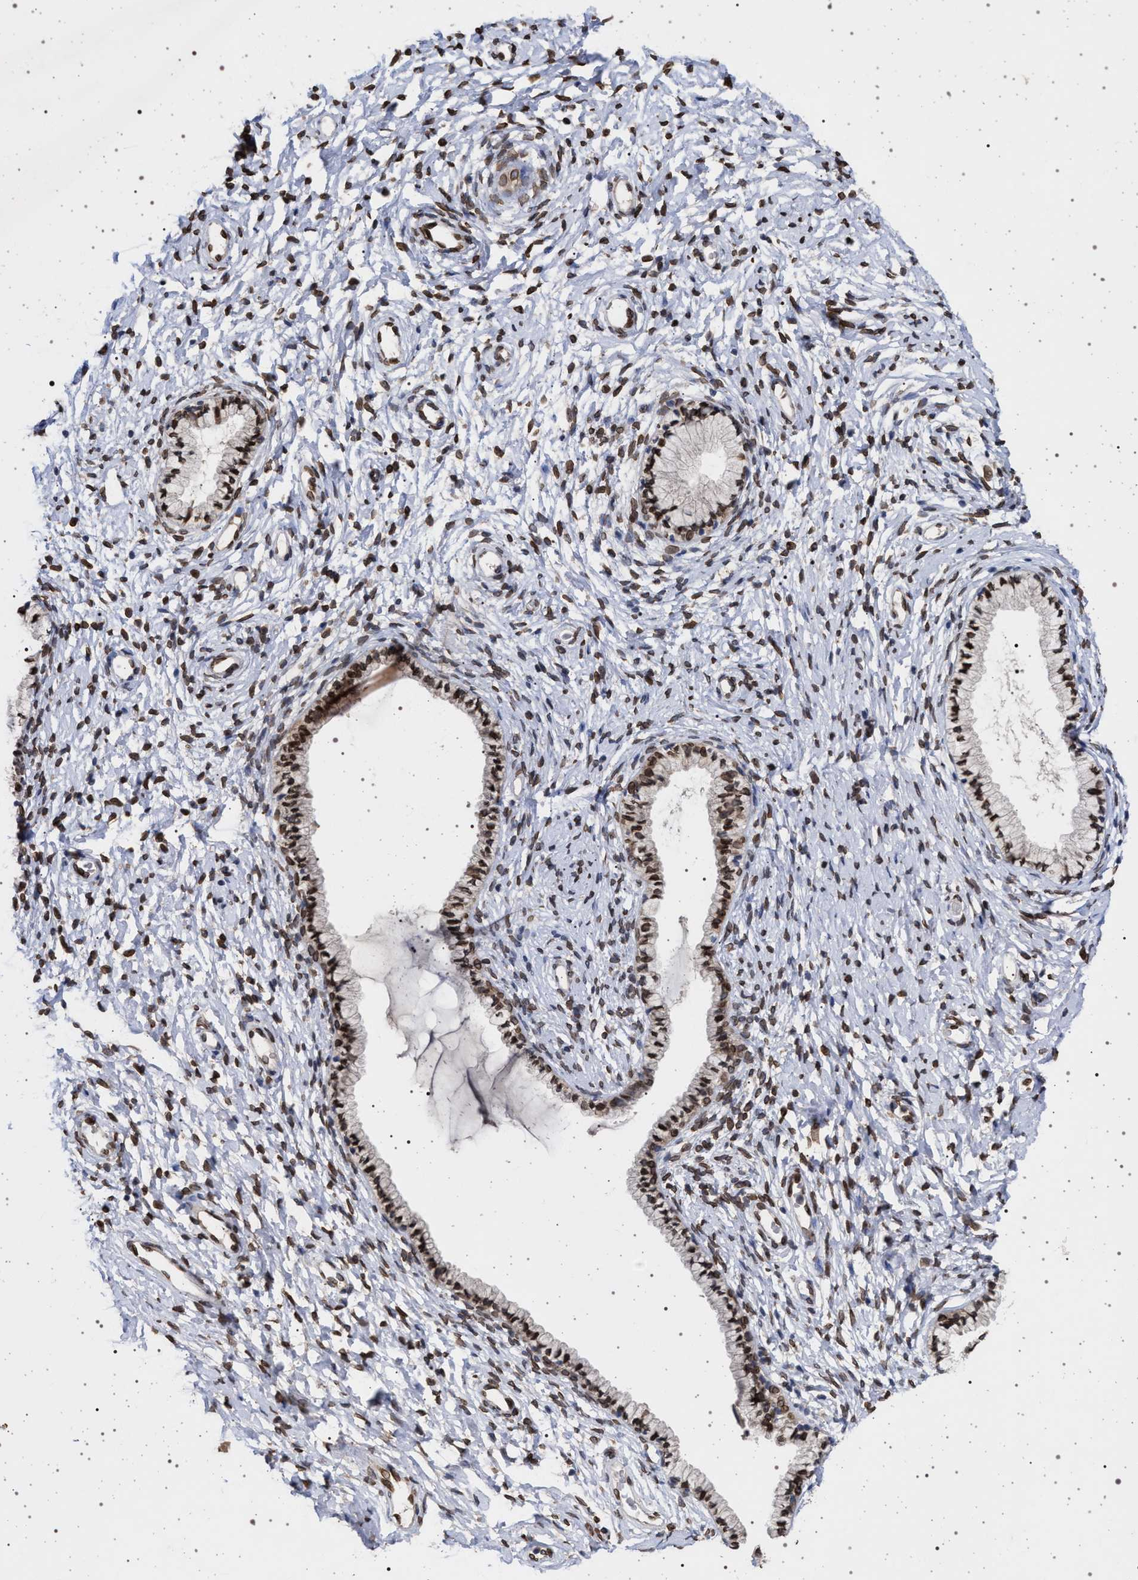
{"staining": {"intensity": "strong", "quantity": ">75%", "location": "nuclear"}, "tissue": "cervix", "cell_type": "Glandular cells", "image_type": "normal", "snomed": [{"axis": "morphology", "description": "Normal tissue, NOS"}, {"axis": "topography", "description": "Cervix"}], "caption": "Cervix stained with a brown dye reveals strong nuclear positive positivity in approximately >75% of glandular cells.", "gene": "ING2", "patient": {"sex": "female", "age": 72}}